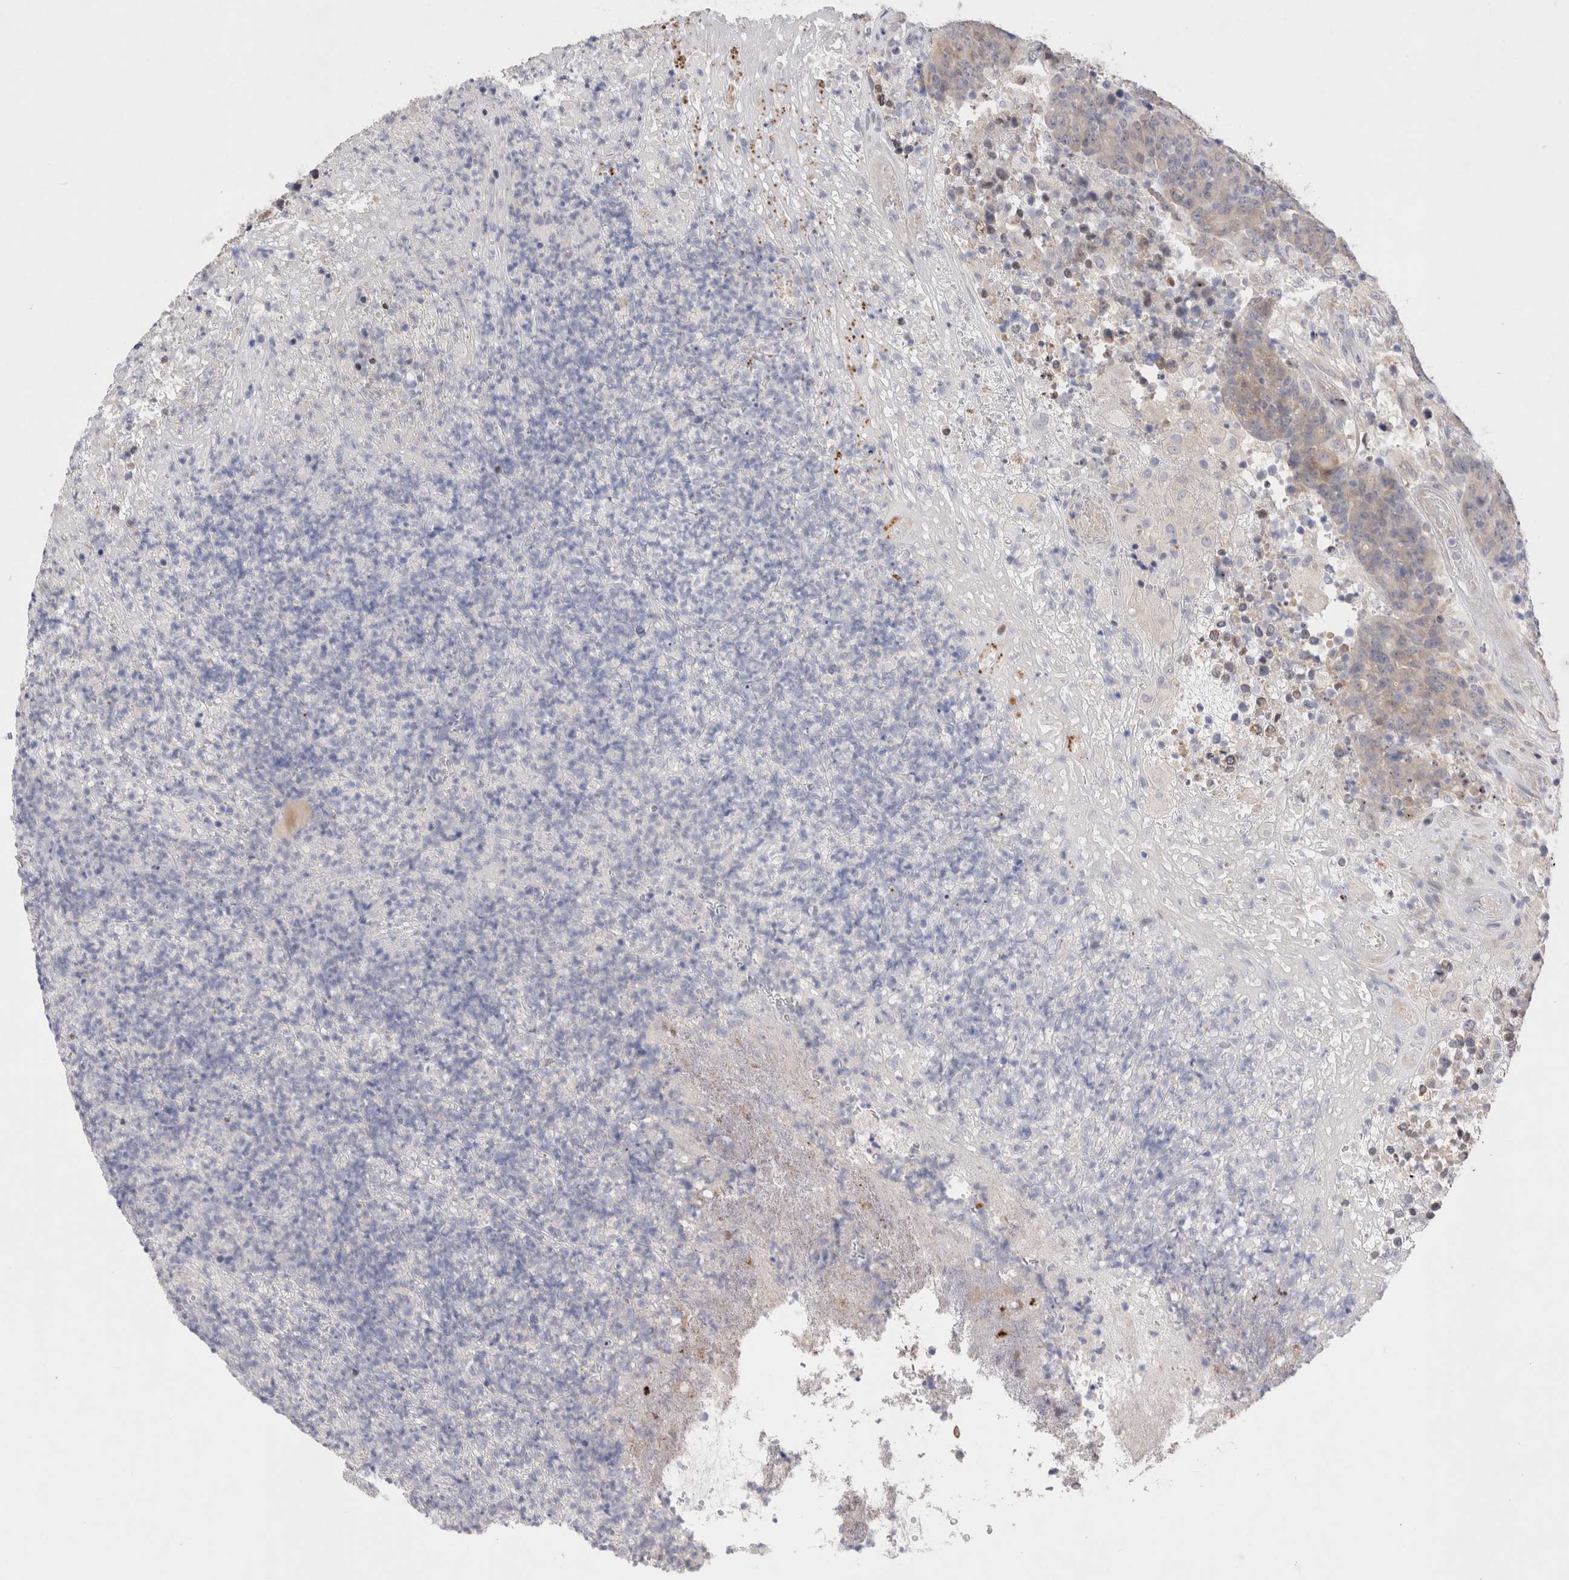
{"staining": {"intensity": "weak", "quantity": "<25%", "location": "cytoplasmic/membranous"}, "tissue": "colorectal cancer", "cell_type": "Tumor cells", "image_type": "cancer", "snomed": [{"axis": "morphology", "description": "Normal tissue, NOS"}, {"axis": "morphology", "description": "Adenocarcinoma, NOS"}, {"axis": "topography", "description": "Colon"}], "caption": "Colorectal cancer was stained to show a protein in brown. There is no significant expression in tumor cells.", "gene": "GIMAP6", "patient": {"sex": "female", "age": 75}}